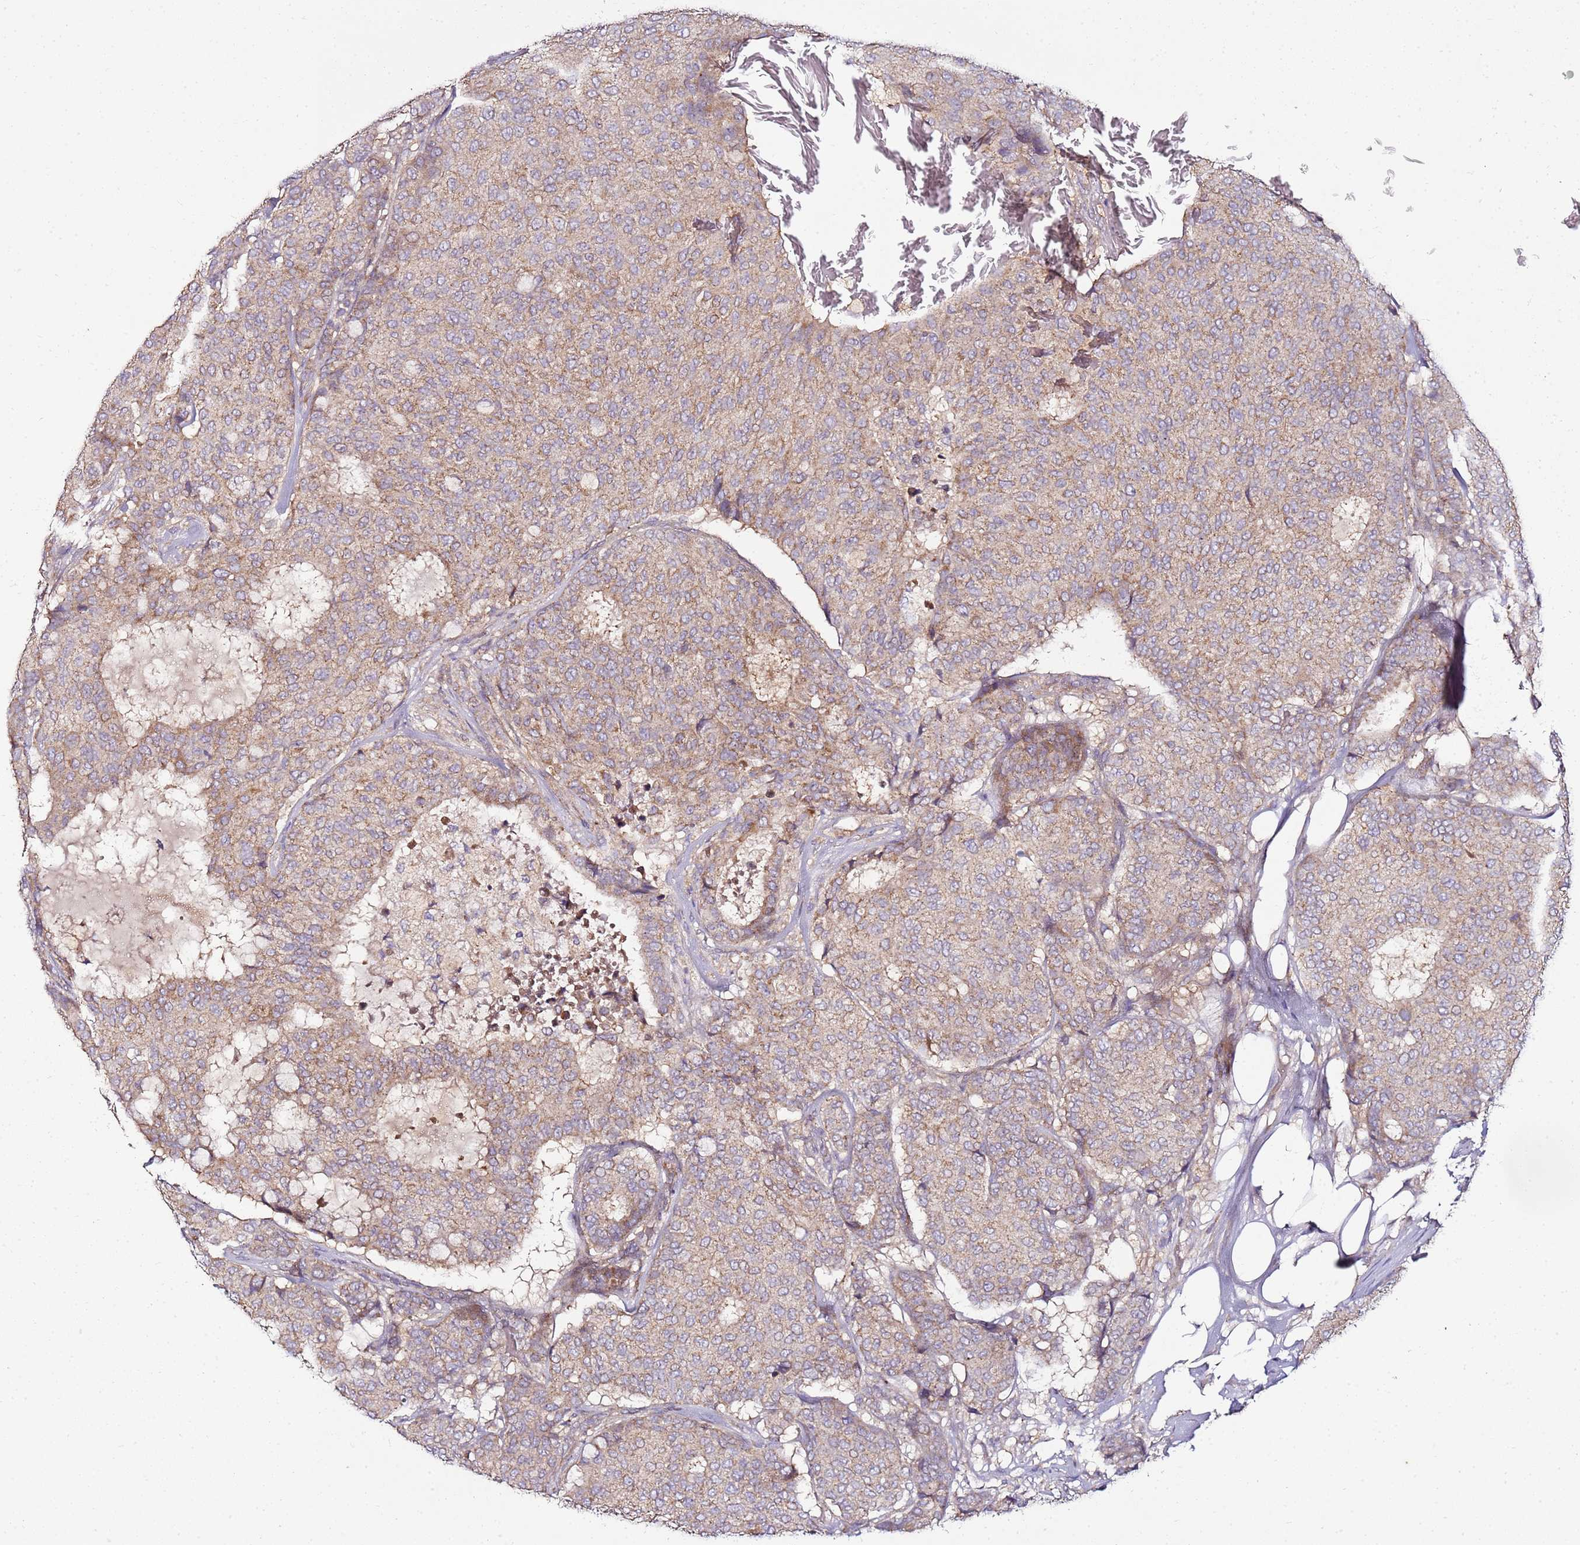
{"staining": {"intensity": "weak", "quantity": ">75%", "location": "cytoplasmic/membranous"}, "tissue": "breast cancer", "cell_type": "Tumor cells", "image_type": "cancer", "snomed": [{"axis": "morphology", "description": "Duct carcinoma"}, {"axis": "topography", "description": "Breast"}], "caption": "Protein expression analysis of human breast cancer reveals weak cytoplasmic/membranous staining in approximately >75% of tumor cells.", "gene": "KRTAP21-3", "patient": {"sex": "female", "age": 75}}